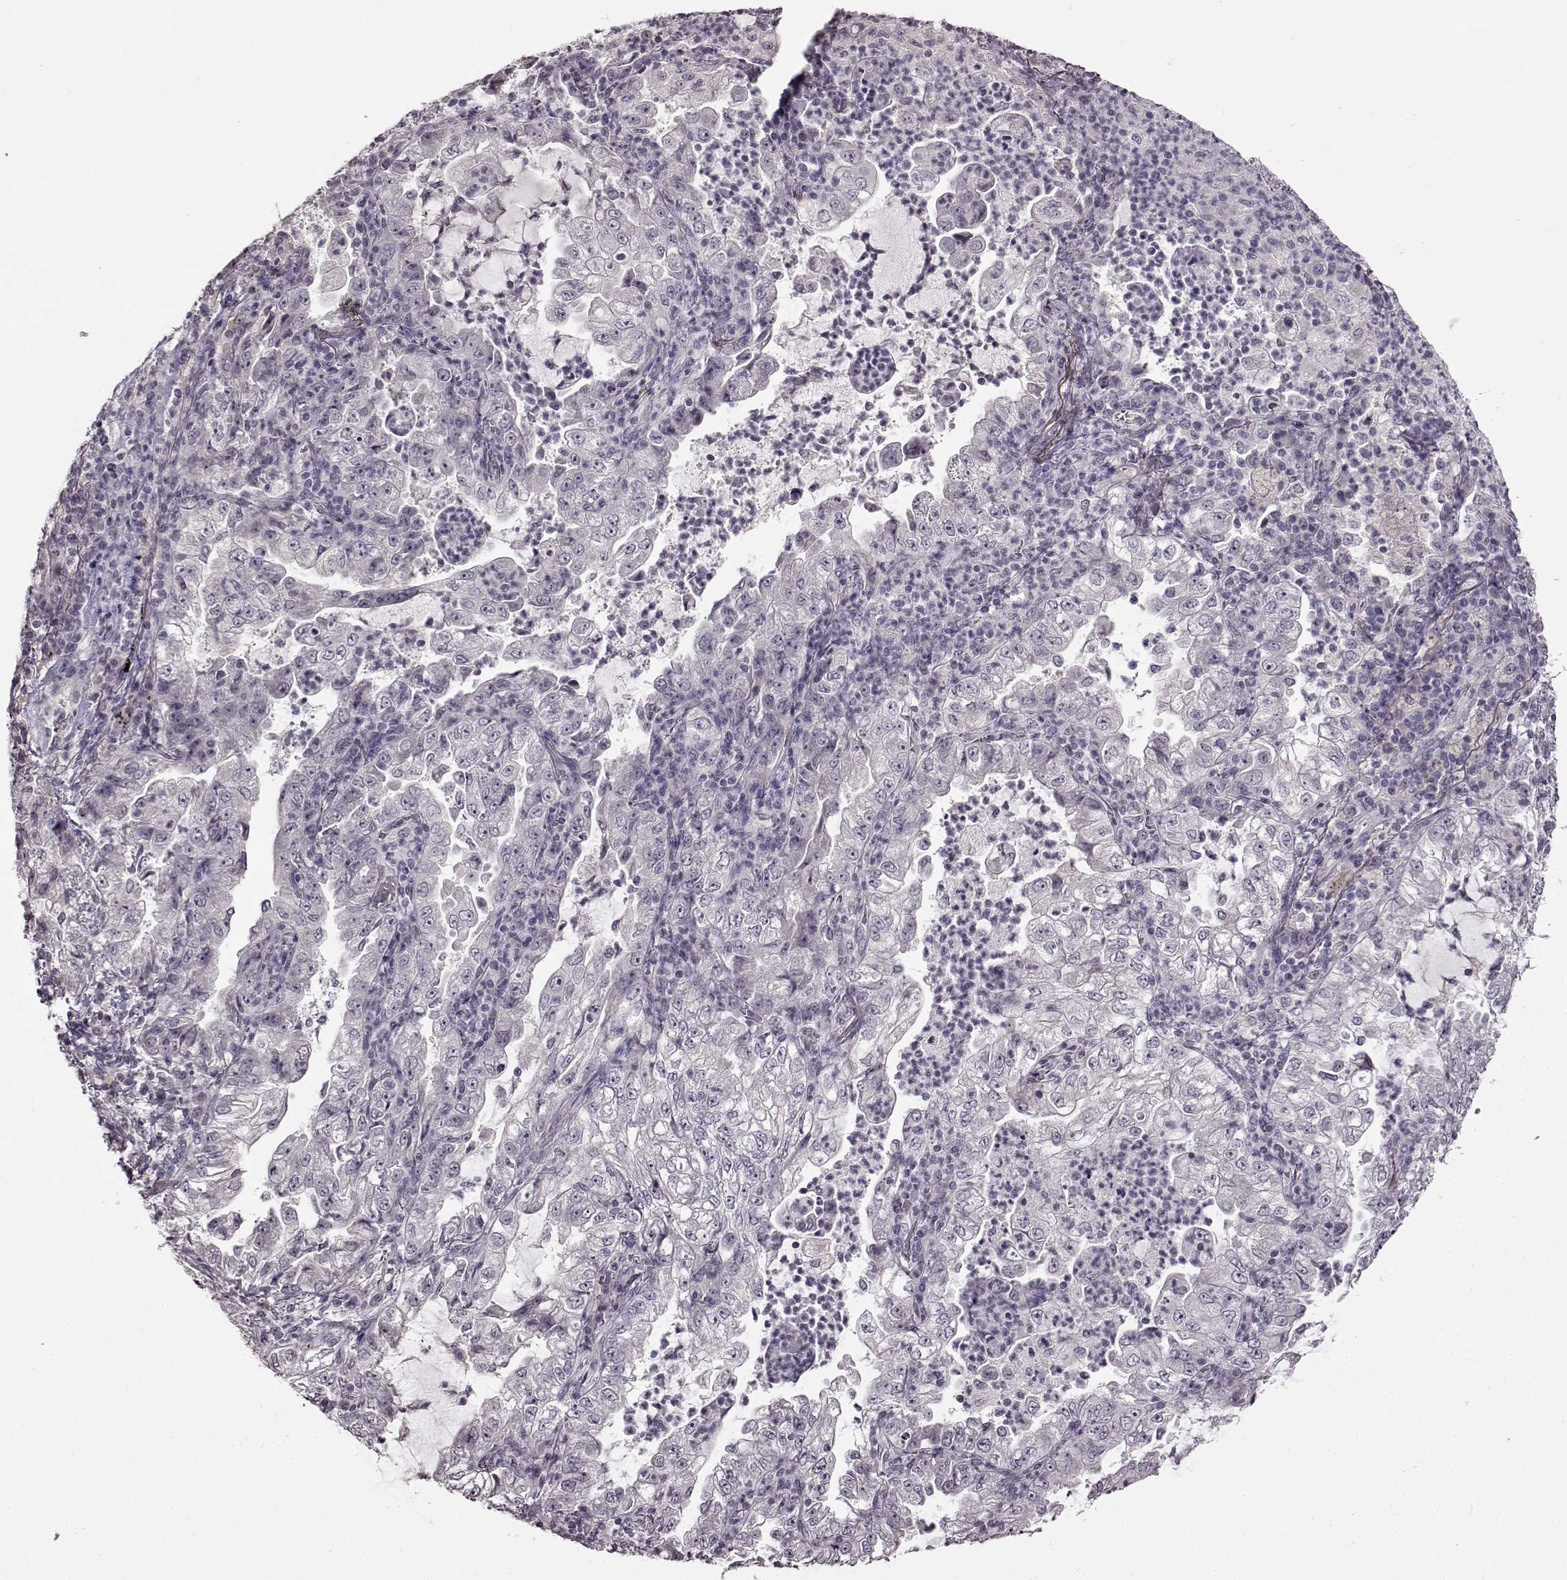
{"staining": {"intensity": "negative", "quantity": "none", "location": "none"}, "tissue": "lung cancer", "cell_type": "Tumor cells", "image_type": "cancer", "snomed": [{"axis": "morphology", "description": "Adenocarcinoma, NOS"}, {"axis": "topography", "description": "Lung"}], "caption": "Immunohistochemical staining of lung cancer (adenocarcinoma) shows no significant staining in tumor cells.", "gene": "FSHB", "patient": {"sex": "female", "age": 73}}